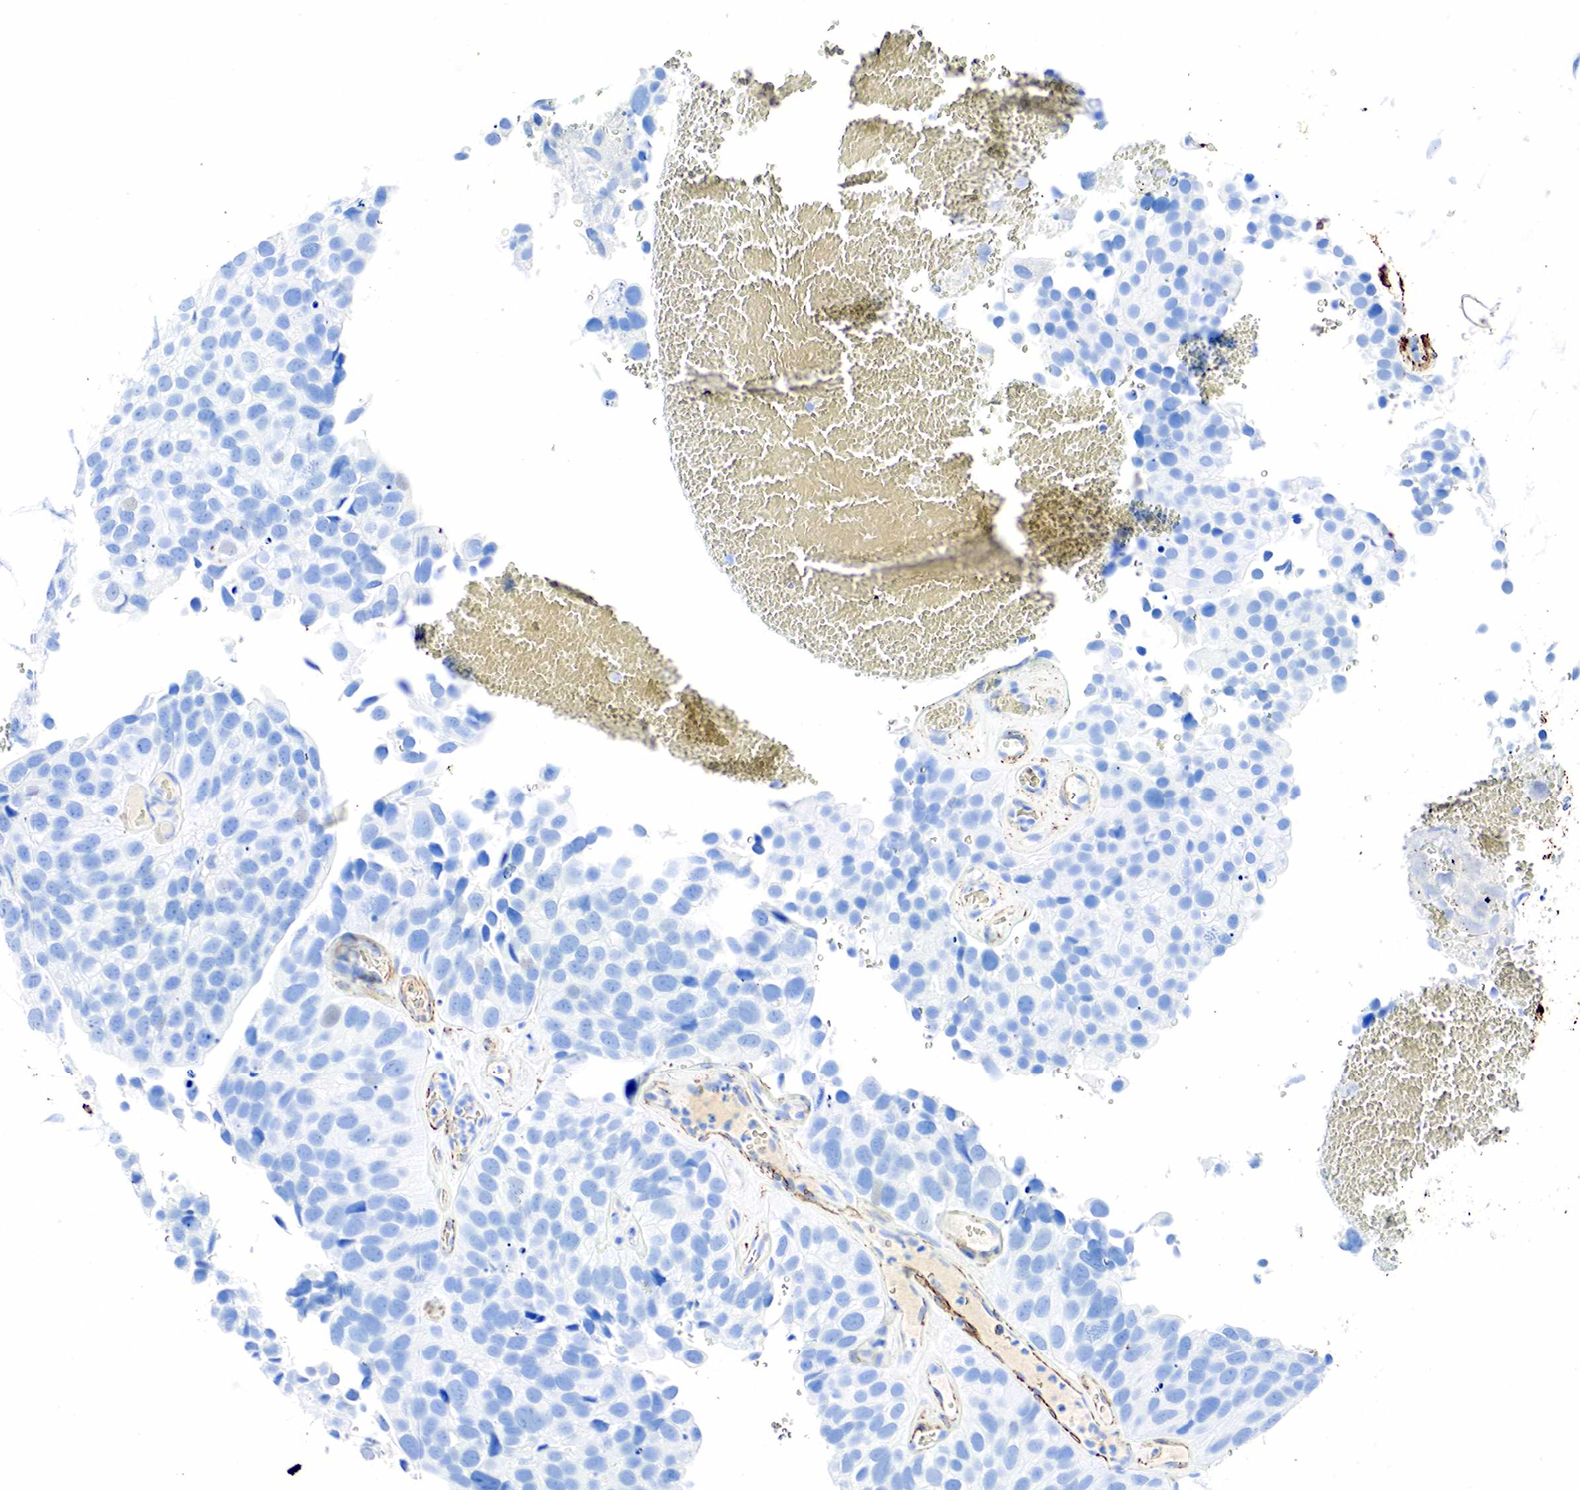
{"staining": {"intensity": "negative", "quantity": "none", "location": "none"}, "tissue": "urothelial cancer", "cell_type": "Tumor cells", "image_type": "cancer", "snomed": [{"axis": "morphology", "description": "Urothelial carcinoma, High grade"}, {"axis": "topography", "description": "Urinary bladder"}], "caption": "Immunohistochemistry image of neoplastic tissue: urothelial cancer stained with DAB (3,3'-diaminobenzidine) shows no significant protein positivity in tumor cells.", "gene": "ACTA1", "patient": {"sex": "male", "age": 72}}